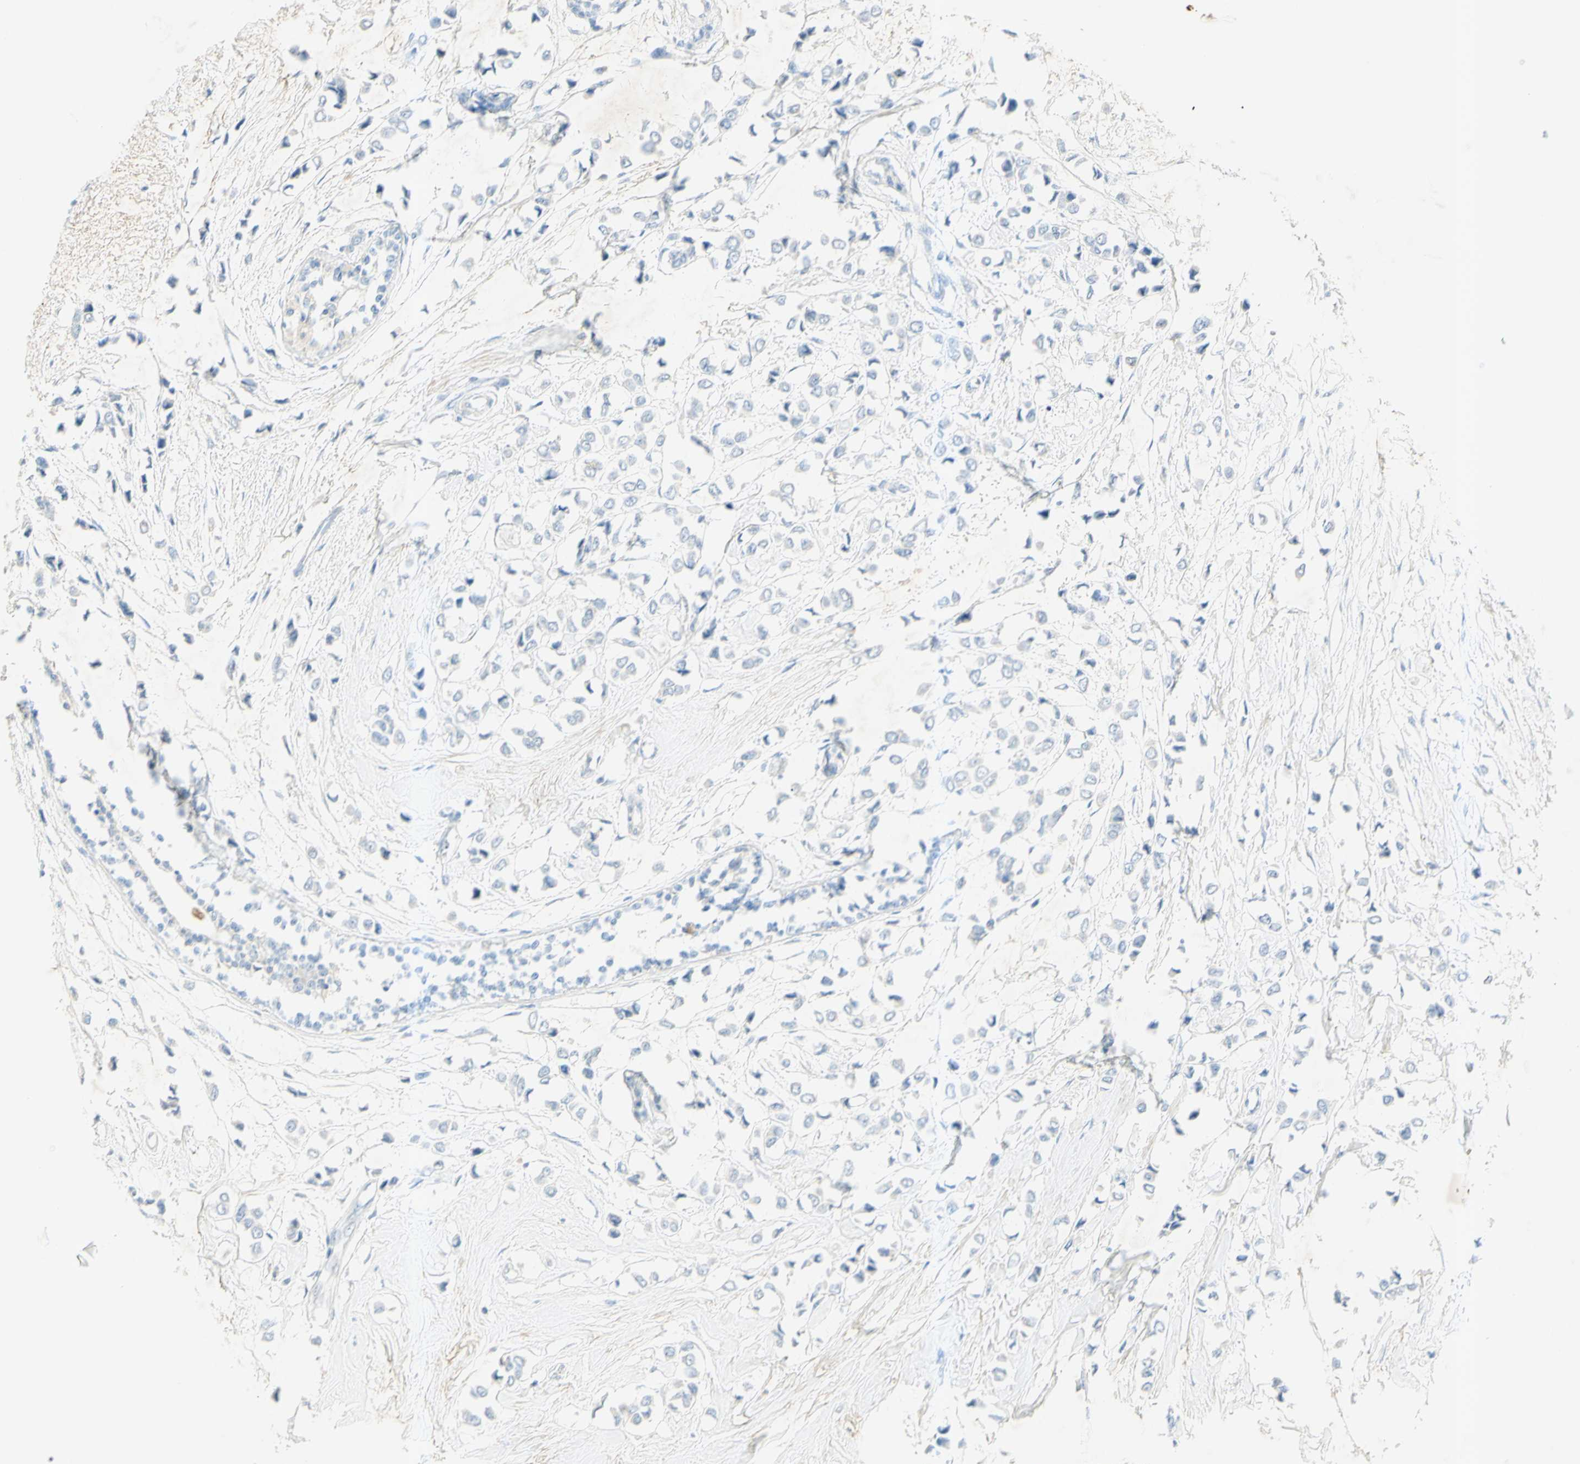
{"staining": {"intensity": "negative", "quantity": "none", "location": "none"}, "tissue": "breast cancer", "cell_type": "Tumor cells", "image_type": "cancer", "snomed": [{"axis": "morphology", "description": "Lobular carcinoma"}, {"axis": "topography", "description": "Breast"}], "caption": "This is a micrograph of immunohistochemistry (IHC) staining of breast cancer, which shows no expression in tumor cells.", "gene": "GDF15", "patient": {"sex": "female", "age": 51}}